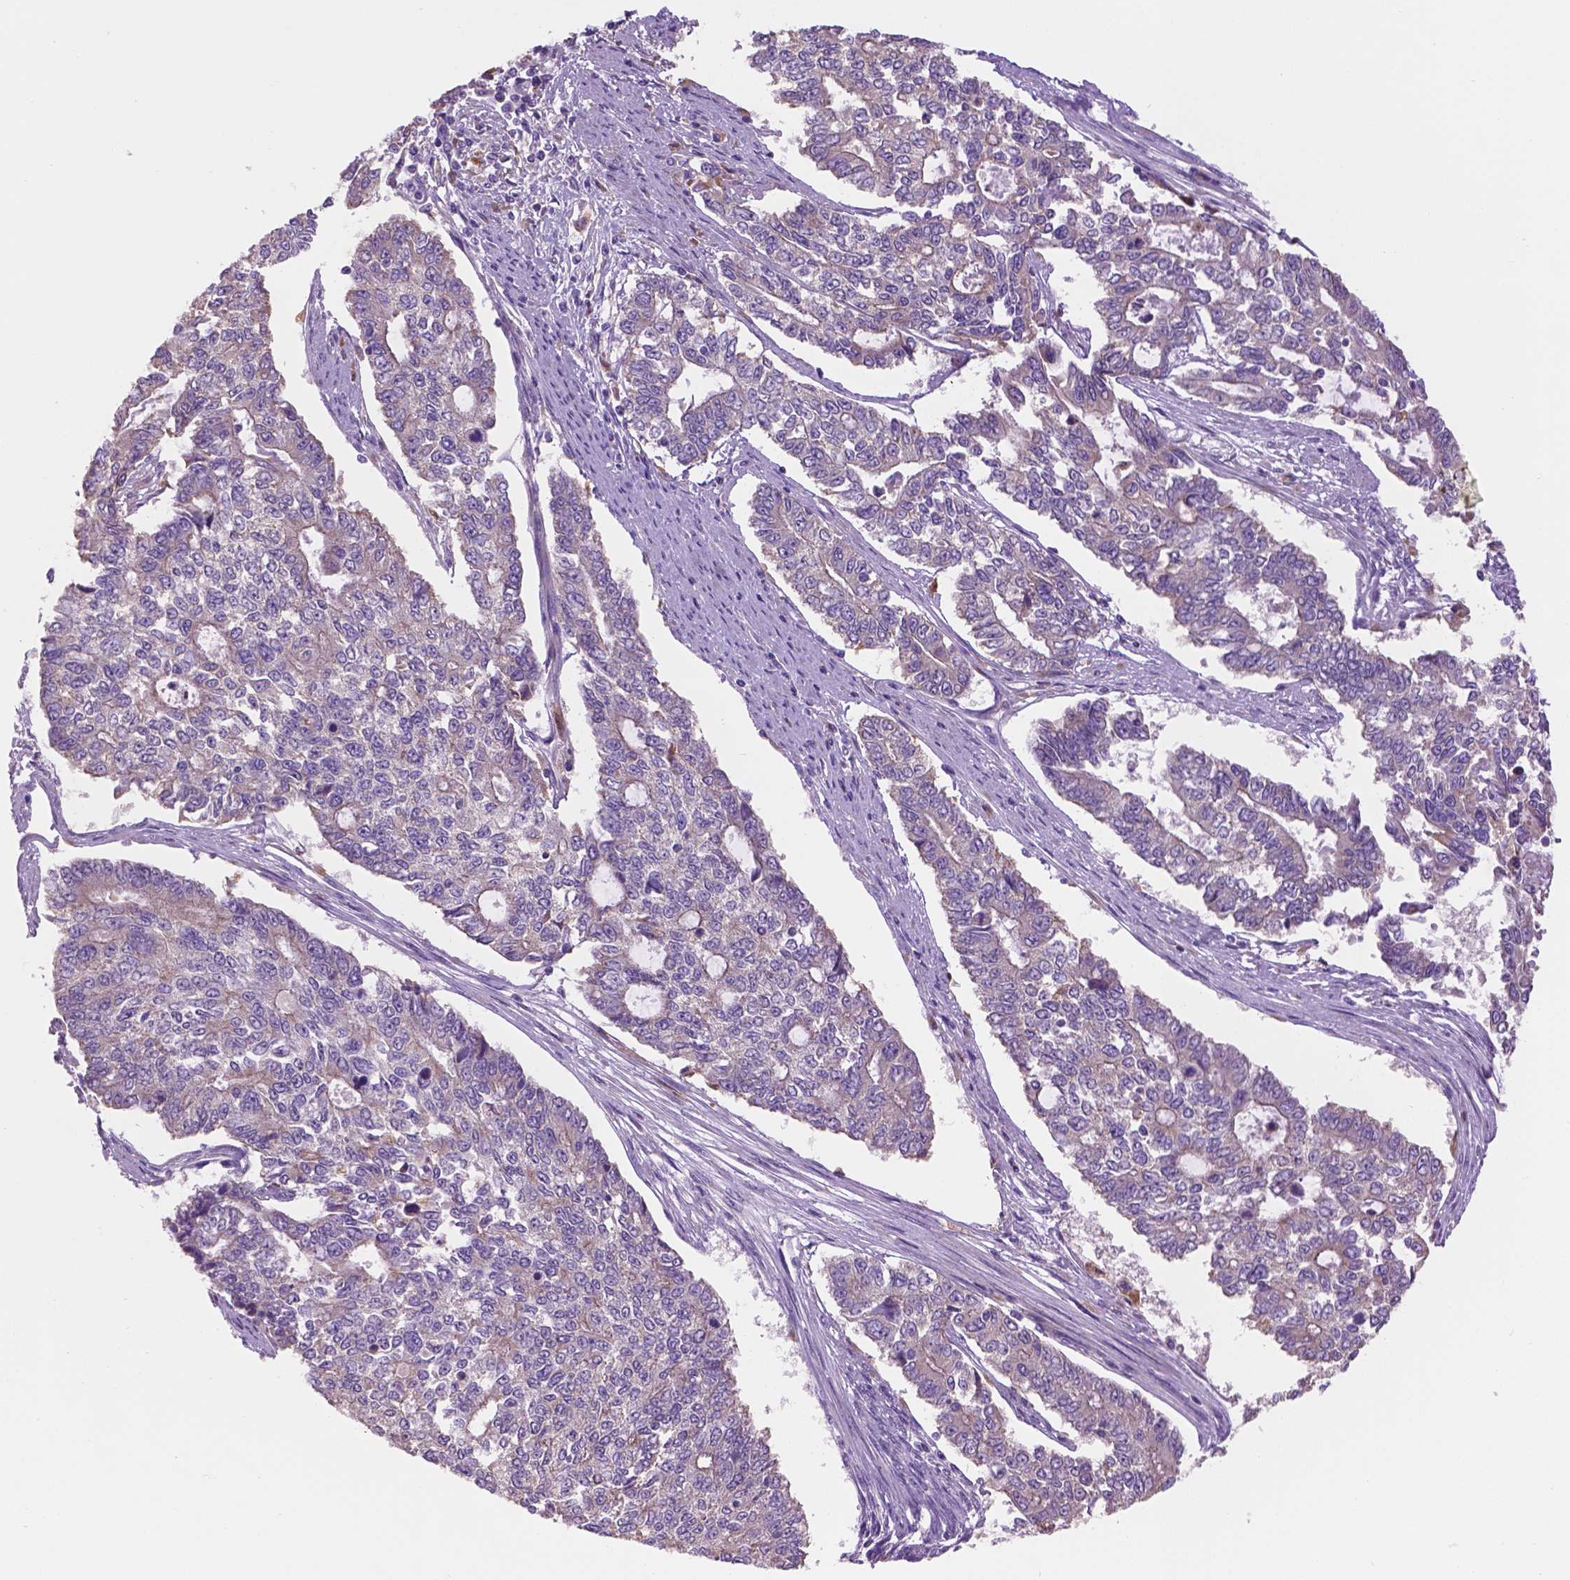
{"staining": {"intensity": "negative", "quantity": "none", "location": "none"}, "tissue": "endometrial cancer", "cell_type": "Tumor cells", "image_type": "cancer", "snomed": [{"axis": "morphology", "description": "Adenocarcinoma, NOS"}, {"axis": "topography", "description": "Uterus"}], "caption": "Immunohistochemistry histopathology image of endometrial cancer (adenocarcinoma) stained for a protein (brown), which reveals no expression in tumor cells.", "gene": "CDH7", "patient": {"sex": "female", "age": 59}}